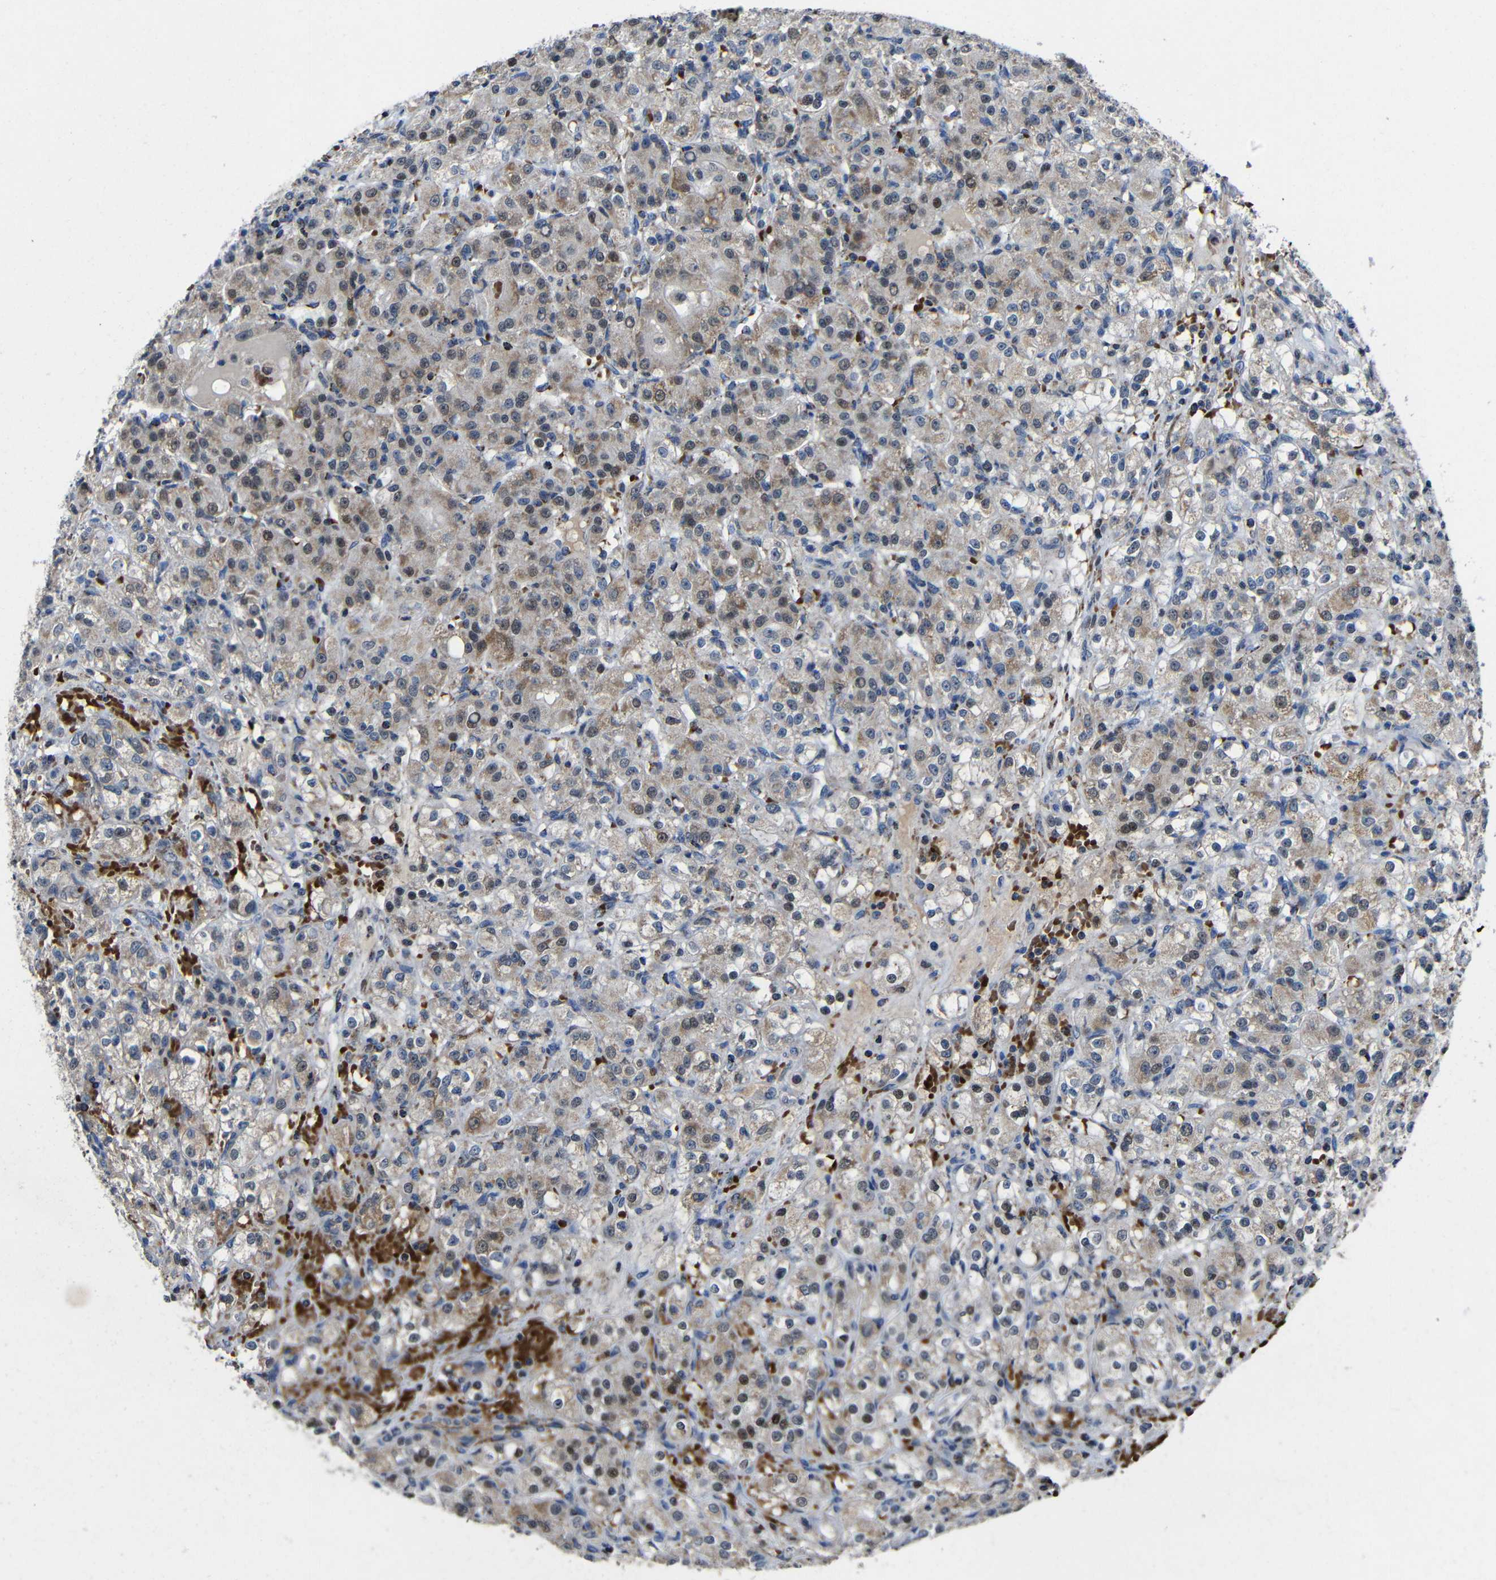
{"staining": {"intensity": "weak", "quantity": "25%-75%", "location": "cytoplasmic/membranous,nuclear"}, "tissue": "renal cancer", "cell_type": "Tumor cells", "image_type": "cancer", "snomed": [{"axis": "morphology", "description": "Normal tissue, NOS"}, {"axis": "morphology", "description": "Adenocarcinoma, NOS"}, {"axis": "topography", "description": "Kidney"}], "caption": "A brown stain labels weak cytoplasmic/membranous and nuclear expression of a protein in human adenocarcinoma (renal) tumor cells.", "gene": "CA5B", "patient": {"sex": "male", "age": 61}}